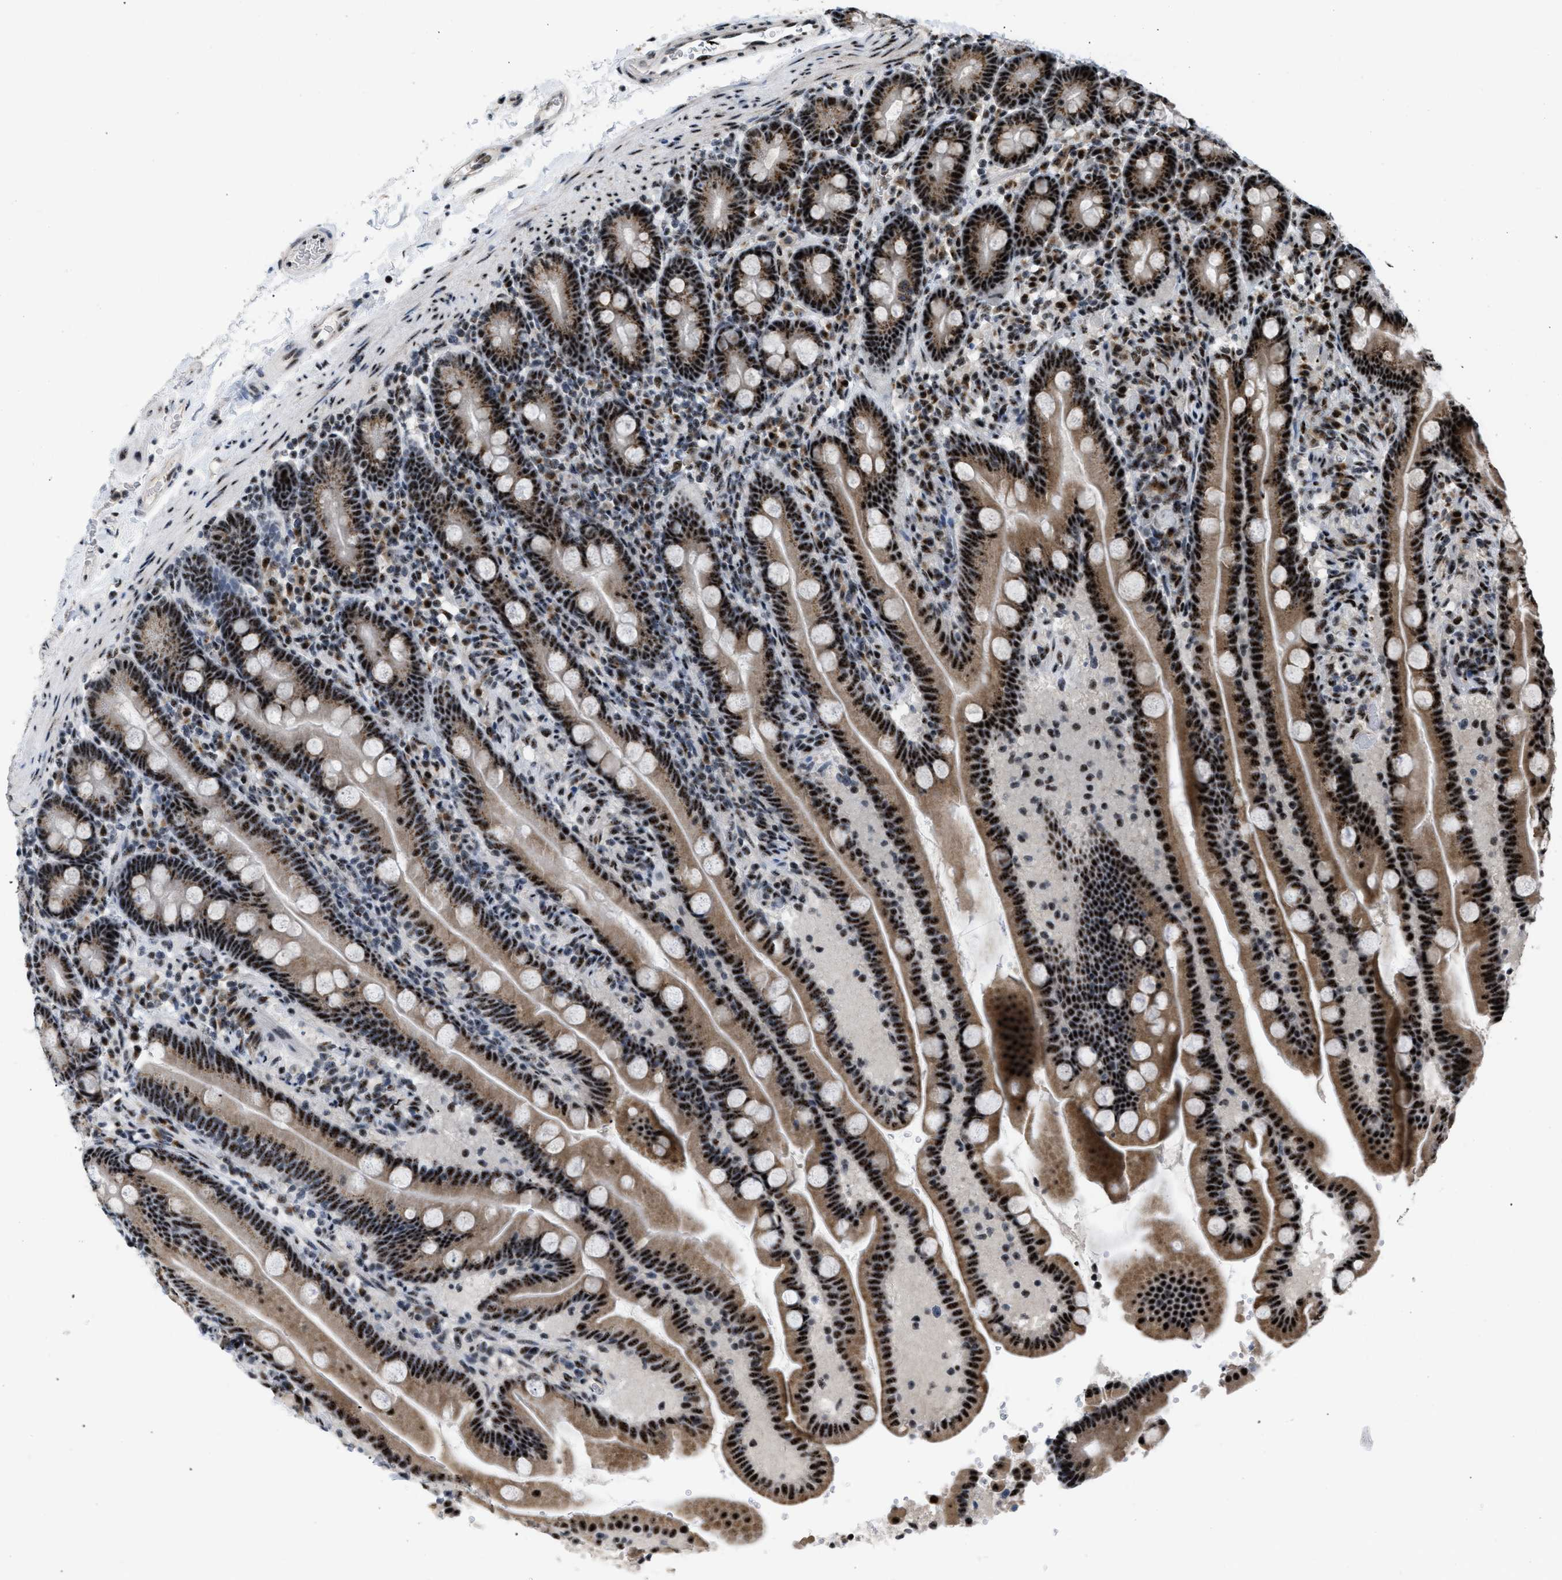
{"staining": {"intensity": "strong", "quantity": ">75%", "location": "cytoplasmic/membranous,nuclear"}, "tissue": "duodenum", "cell_type": "Glandular cells", "image_type": "normal", "snomed": [{"axis": "morphology", "description": "Normal tissue, NOS"}, {"axis": "topography", "description": "Duodenum"}], "caption": "Immunohistochemical staining of normal duodenum reveals strong cytoplasmic/membranous,nuclear protein staining in approximately >75% of glandular cells. (DAB (3,3'-diaminobenzidine) = brown stain, brightfield microscopy at high magnification).", "gene": "CDR2", "patient": {"sex": "male", "age": 54}}